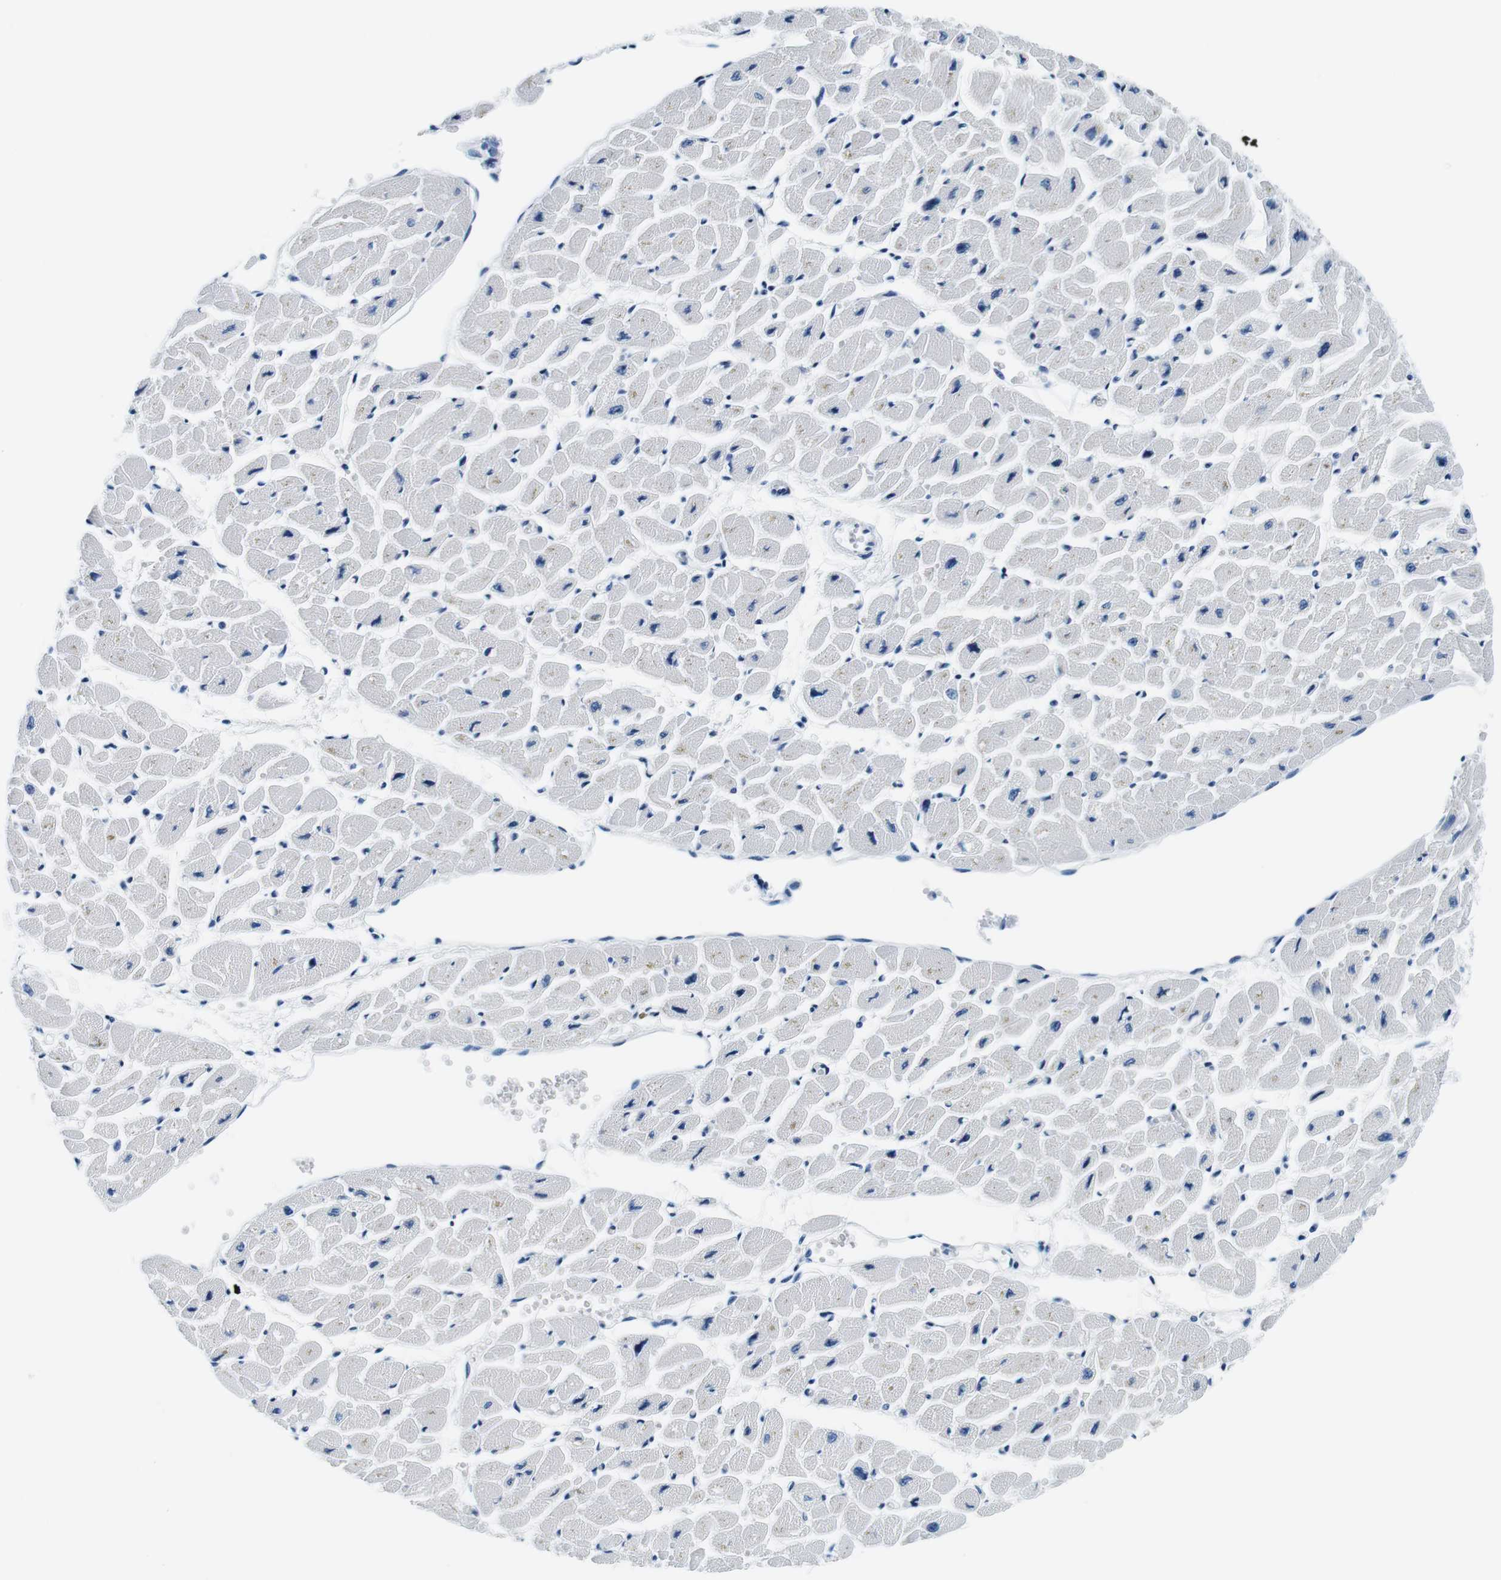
{"staining": {"intensity": "negative", "quantity": "none", "location": "none"}, "tissue": "heart muscle", "cell_type": "Cardiomyocytes", "image_type": "normal", "snomed": [{"axis": "morphology", "description": "Normal tissue, NOS"}, {"axis": "topography", "description": "Heart"}], "caption": "The photomicrograph exhibits no significant staining in cardiomyocytes of heart muscle.", "gene": "ELANE", "patient": {"sex": "female", "age": 54}}